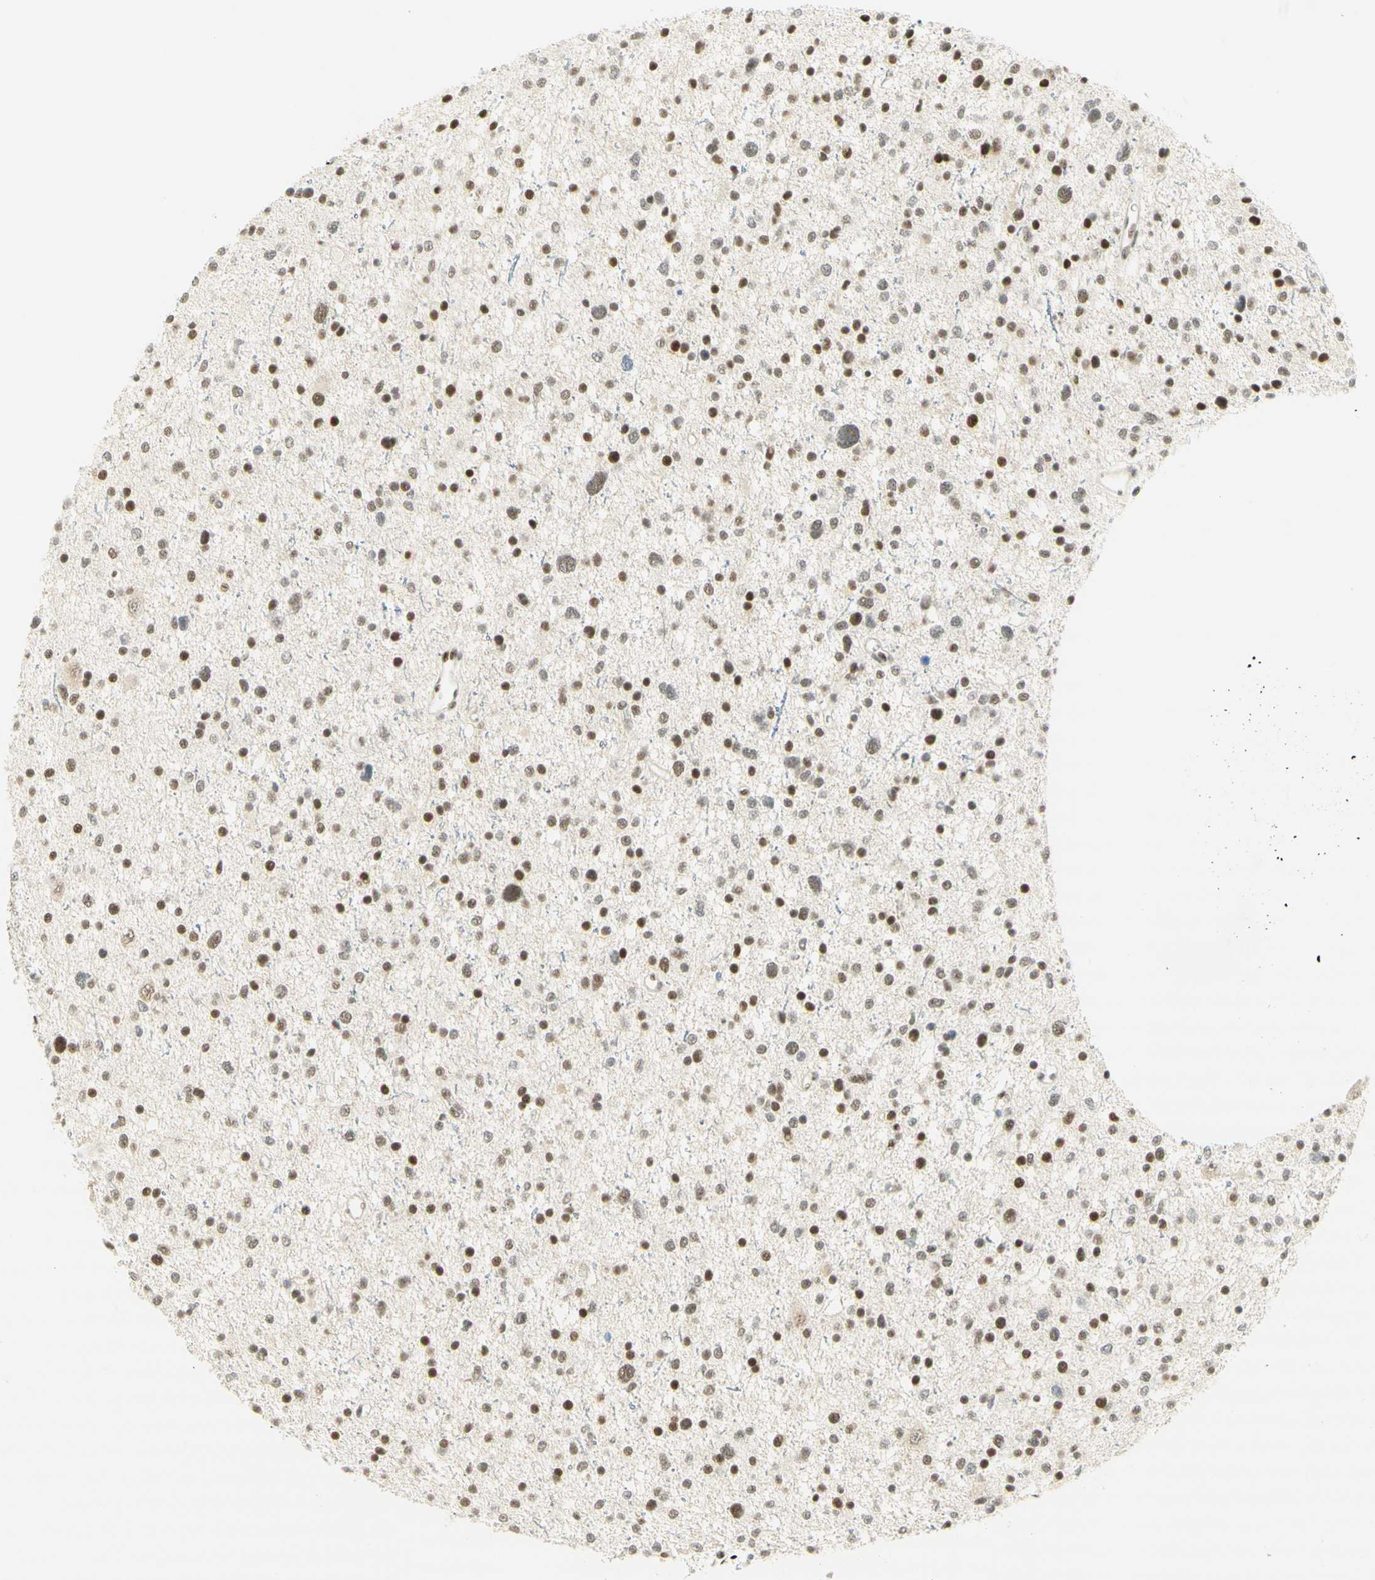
{"staining": {"intensity": "moderate", "quantity": ">75%", "location": "nuclear"}, "tissue": "glioma", "cell_type": "Tumor cells", "image_type": "cancer", "snomed": [{"axis": "morphology", "description": "Glioma, malignant, Low grade"}, {"axis": "topography", "description": "Brain"}], "caption": "Glioma stained with a protein marker displays moderate staining in tumor cells.", "gene": "PMS2", "patient": {"sex": "female", "age": 37}}